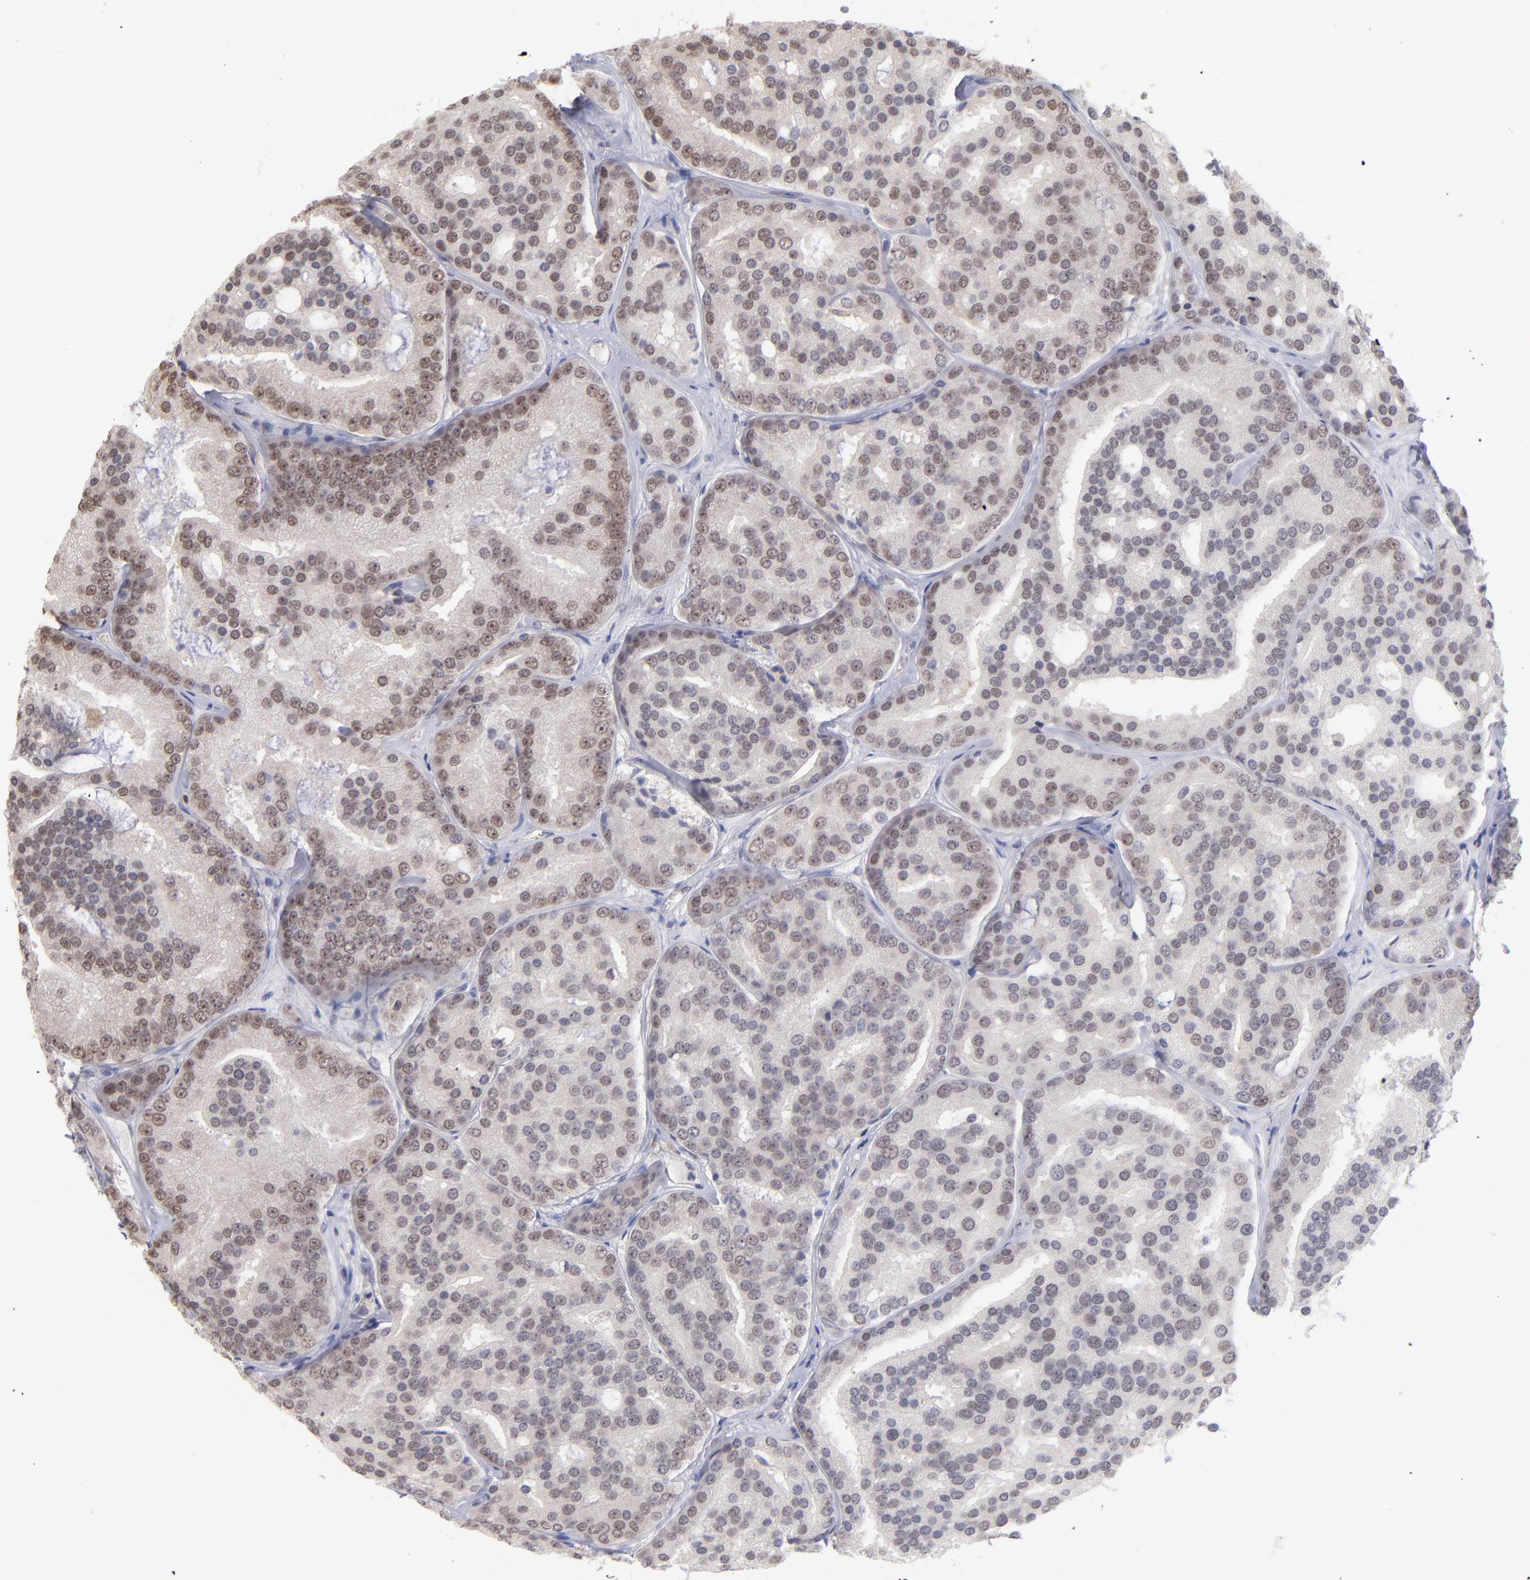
{"staining": {"intensity": "weak", "quantity": "25%-75%", "location": "nuclear"}, "tissue": "prostate cancer", "cell_type": "Tumor cells", "image_type": "cancer", "snomed": [{"axis": "morphology", "description": "Adenocarcinoma, High grade"}, {"axis": "topography", "description": "Prostate"}], "caption": "DAB (3,3'-diaminobenzidine) immunohistochemical staining of human prostate adenocarcinoma (high-grade) demonstrates weak nuclear protein positivity in approximately 25%-75% of tumor cells. (IHC, brightfield microscopy, high magnification).", "gene": "OAS1", "patient": {"sex": "male", "age": 64}}